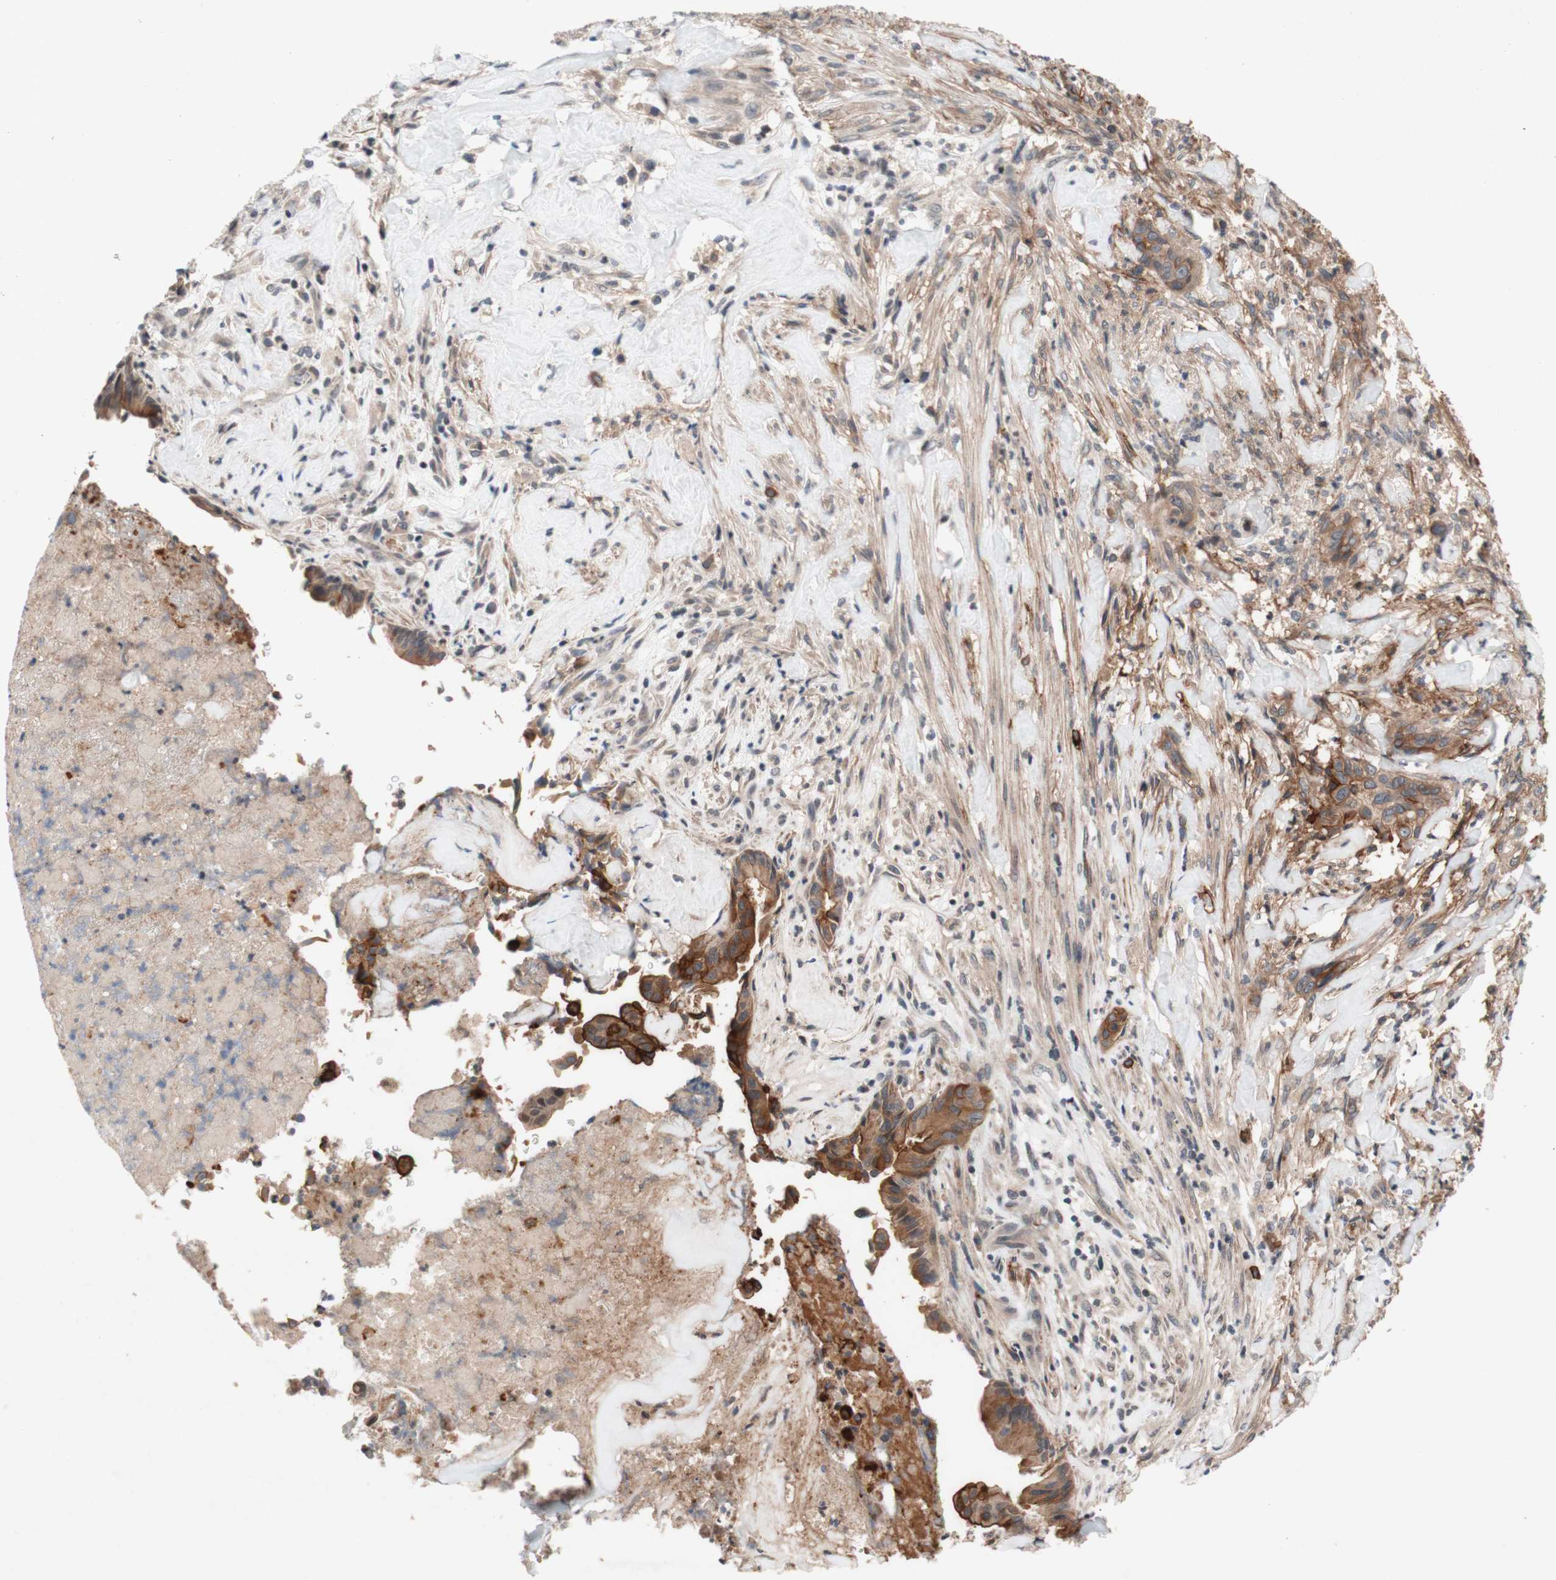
{"staining": {"intensity": "strong", "quantity": ">75%", "location": "cytoplasmic/membranous"}, "tissue": "liver cancer", "cell_type": "Tumor cells", "image_type": "cancer", "snomed": [{"axis": "morphology", "description": "Cholangiocarcinoma"}, {"axis": "topography", "description": "Liver"}], "caption": "Cholangiocarcinoma (liver) stained for a protein (brown) shows strong cytoplasmic/membranous positive positivity in approximately >75% of tumor cells.", "gene": "CD55", "patient": {"sex": "female", "age": 67}}